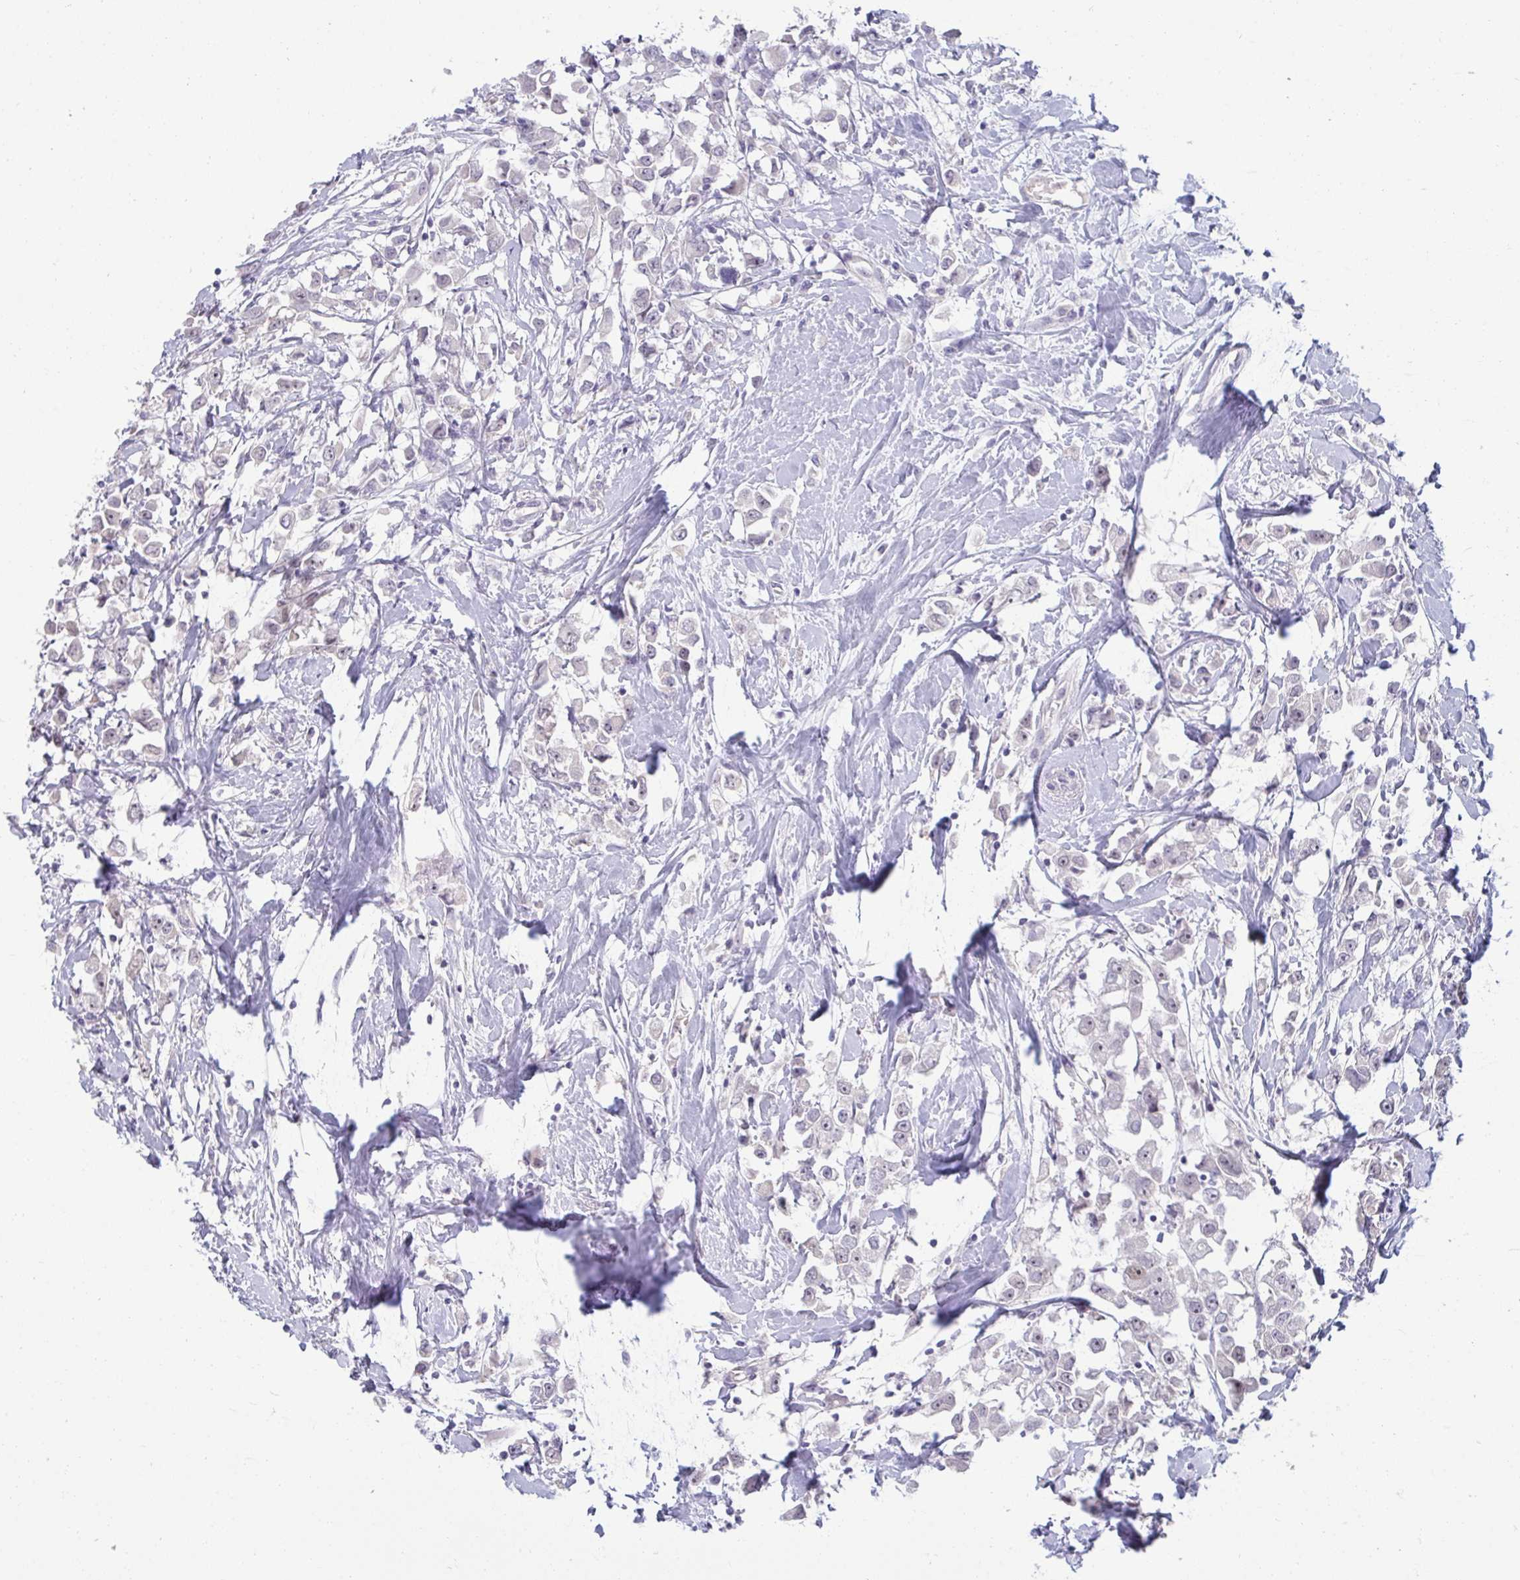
{"staining": {"intensity": "negative", "quantity": "none", "location": "none"}, "tissue": "breast cancer", "cell_type": "Tumor cells", "image_type": "cancer", "snomed": [{"axis": "morphology", "description": "Duct carcinoma"}, {"axis": "topography", "description": "Breast"}], "caption": "Histopathology image shows no protein staining in tumor cells of invasive ductal carcinoma (breast) tissue. The staining is performed using DAB brown chromogen with nuclei counter-stained in using hematoxylin.", "gene": "RNASEH1", "patient": {"sex": "female", "age": 61}}